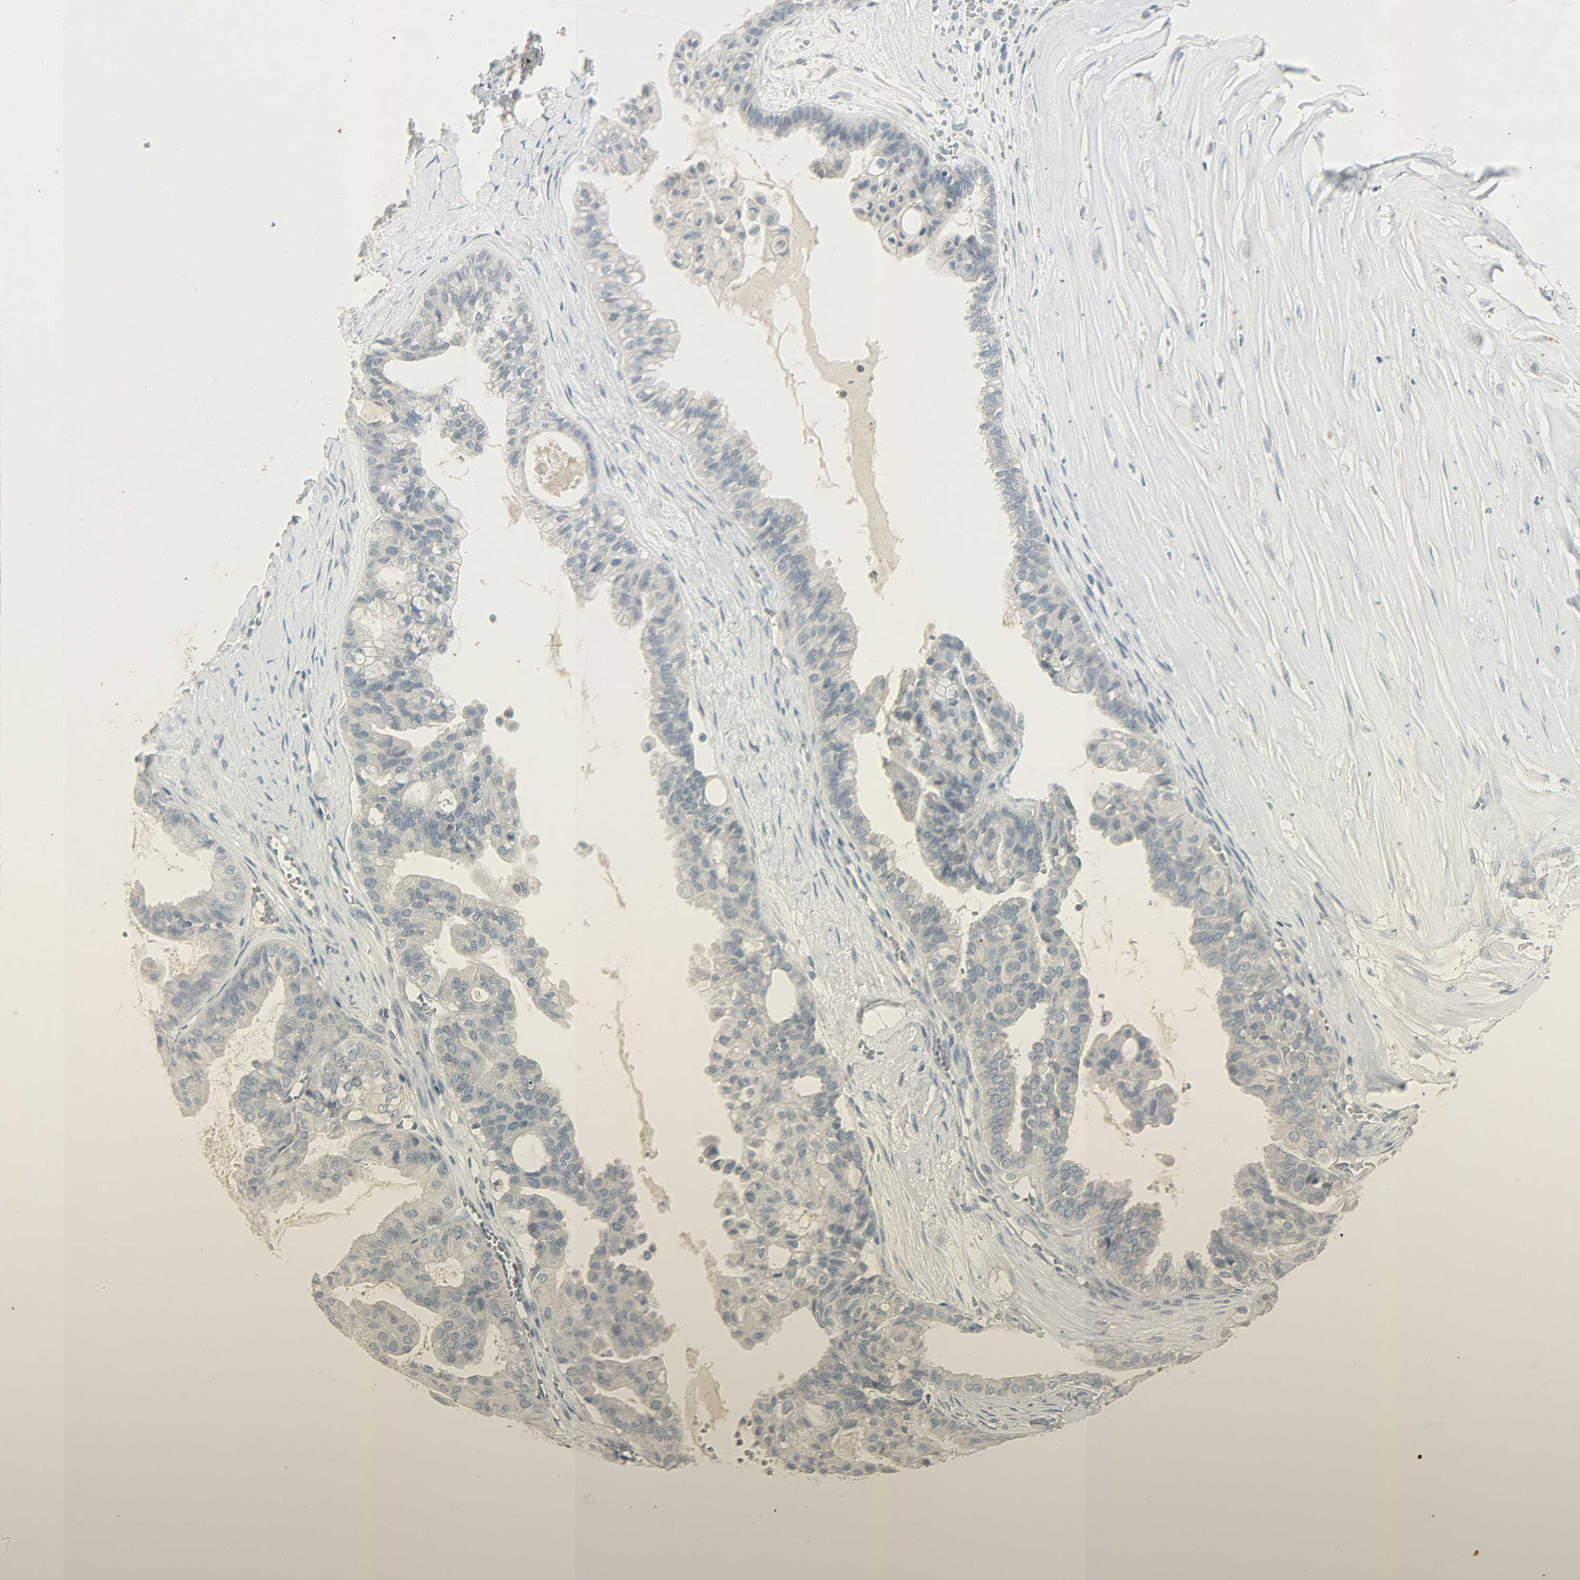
{"staining": {"intensity": "negative", "quantity": "none", "location": "none"}, "tissue": "ovarian cancer", "cell_type": "Tumor cells", "image_type": "cancer", "snomed": [{"axis": "morphology", "description": "Carcinoma, NOS"}, {"axis": "morphology", "description": "Carcinoma, endometroid"}, {"axis": "topography", "description": "Ovary"}], "caption": "Immunohistochemistry (IHC) photomicrograph of neoplastic tissue: endometroid carcinoma (ovarian) stained with DAB exhibits no significant protein staining in tumor cells. (DAB (3,3'-diaminobenzidine) immunohistochemistry (IHC), high magnification).", "gene": "CAMK4", "patient": {"sex": "female", "age": 50}}